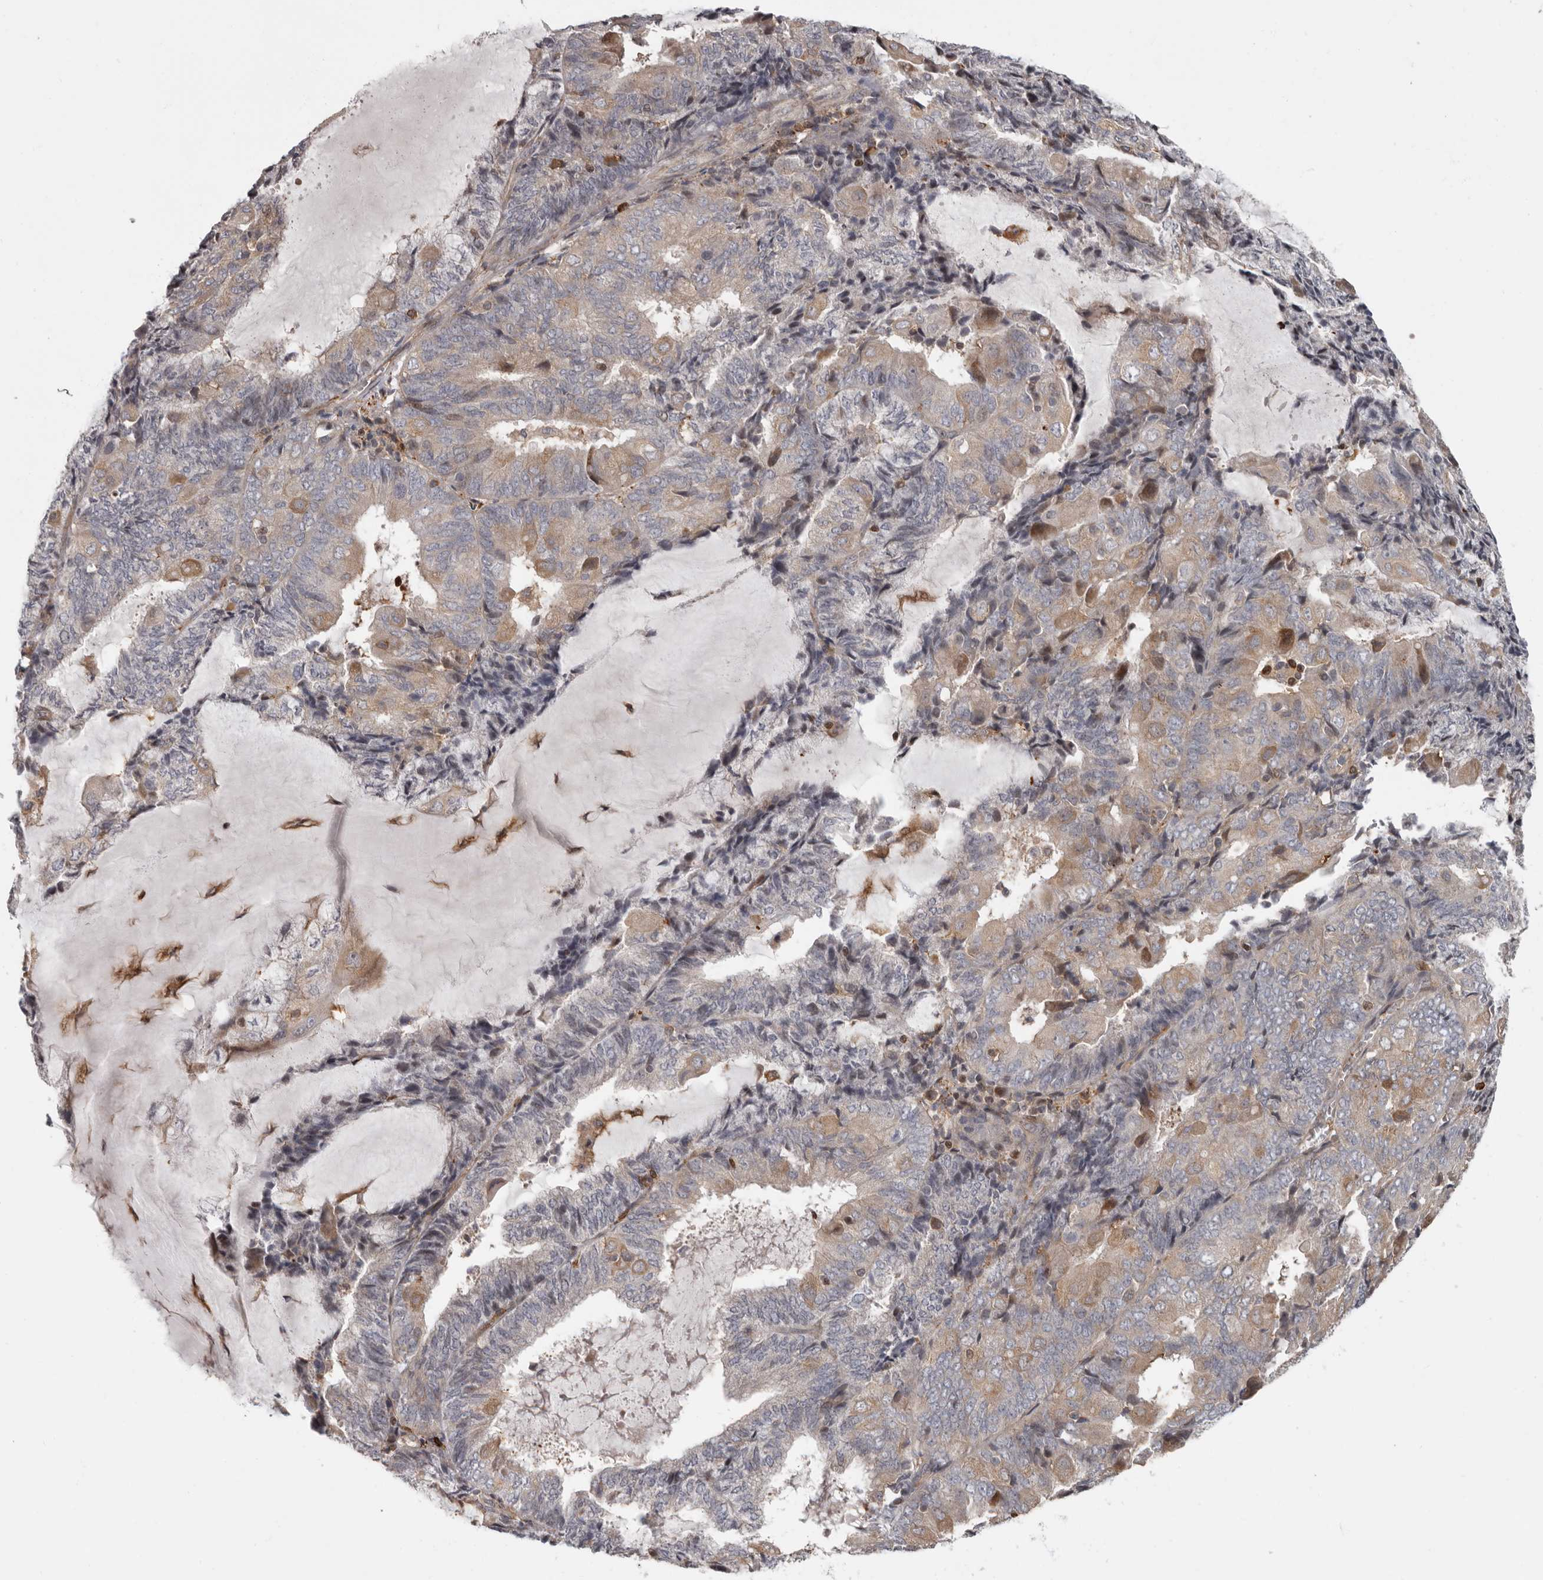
{"staining": {"intensity": "weak", "quantity": "<25%", "location": "cytoplasmic/membranous"}, "tissue": "endometrial cancer", "cell_type": "Tumor cells", "image_type": "cancer", "snomed": [{"axis": "morphology", "description": "Adenocarcinoma, NOS"}, {"axis": "topography", "description": "Endometrium"}], "caption": "Immunohistochemistry (IHC) of endometrial adenocarcinoma demonstrates no expression in tumor cells. The staining was performed using DAB (3,3'-diaminobenzidine) to visualize the protein expression in brown, while the nuclei were stained in blue with hematoxylin (Magnification: 20x).", "gene": "FGFR4", "patient": {"sex": "female", "age": 81}}